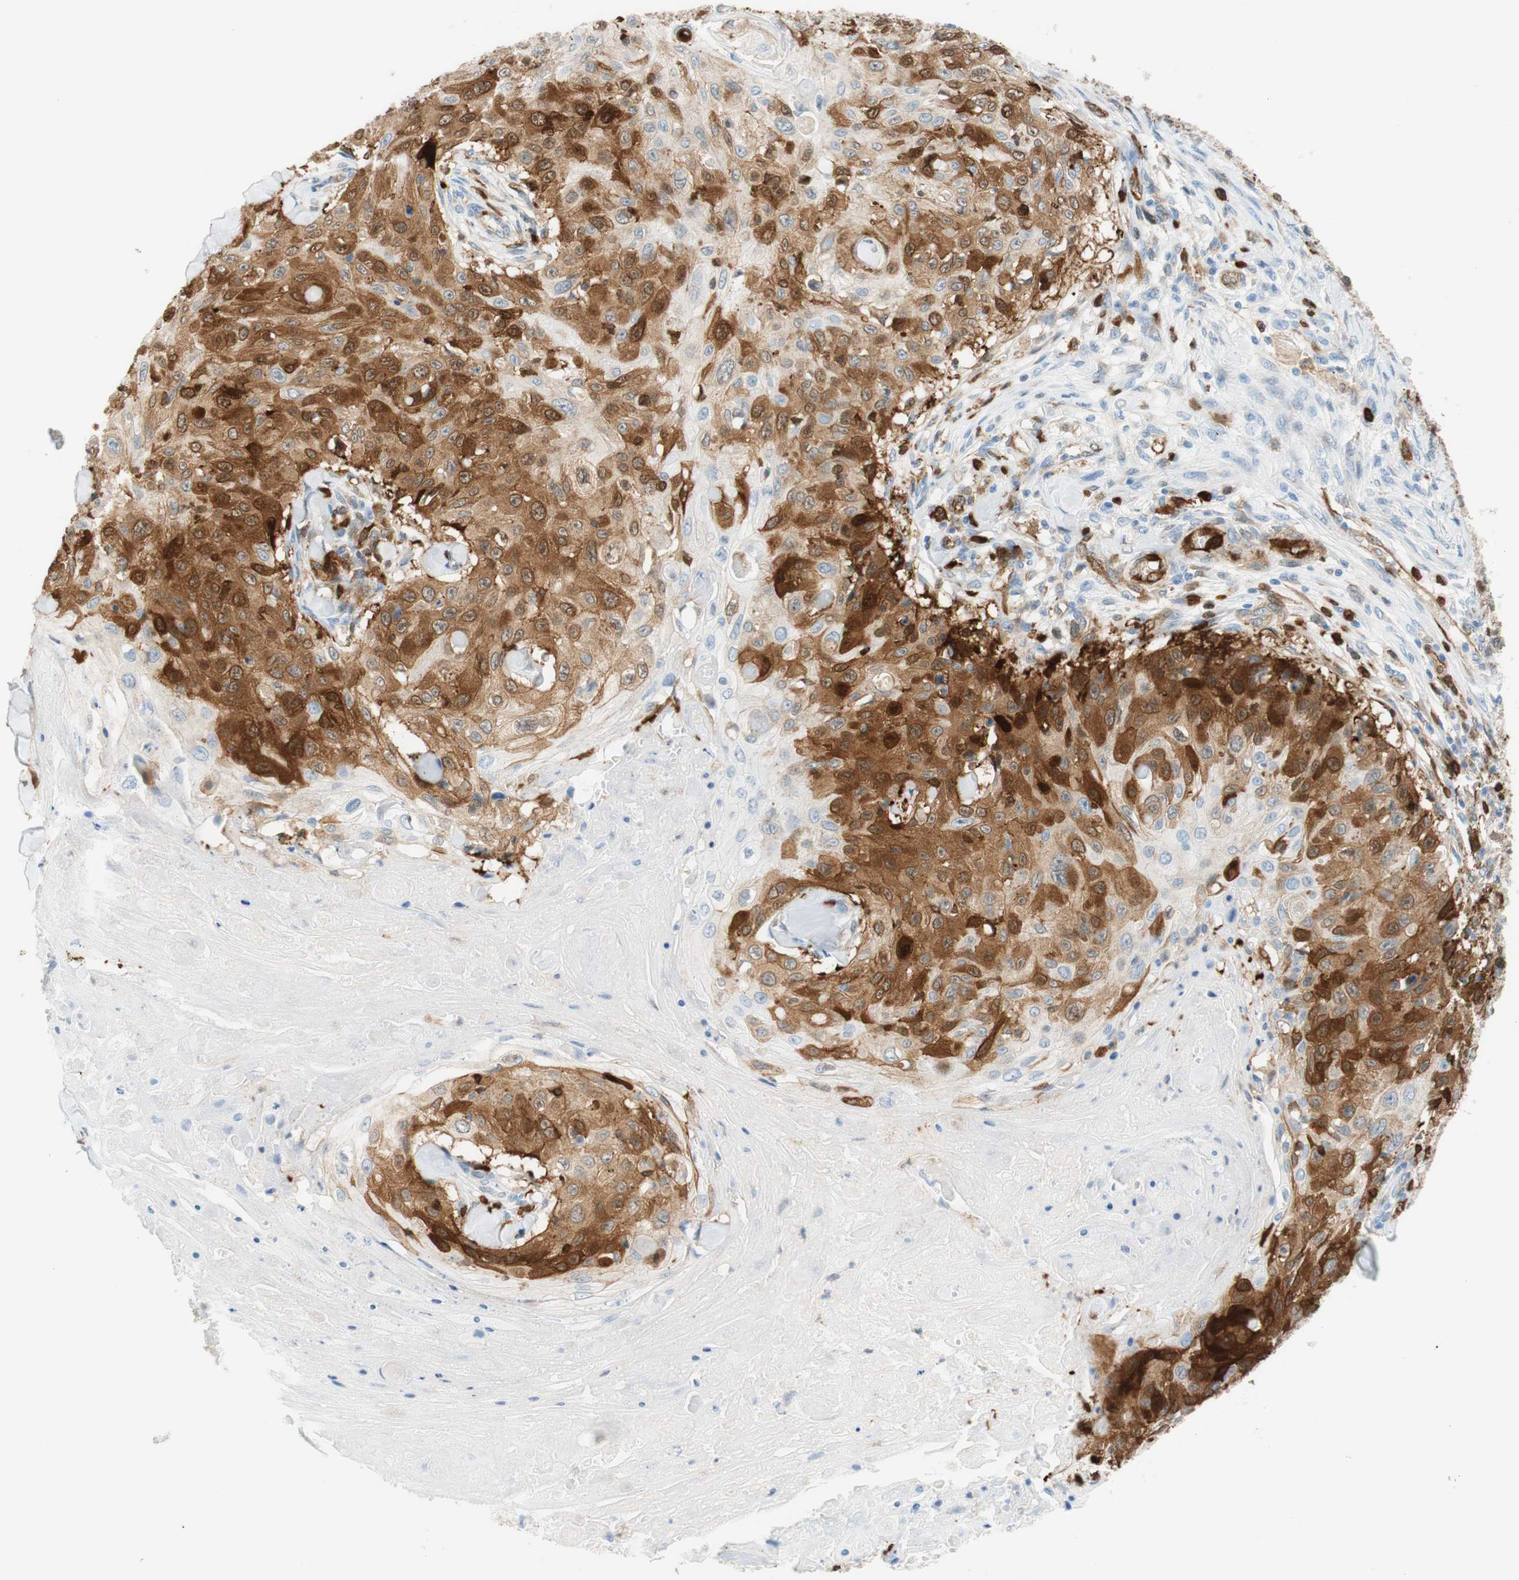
{"staining": {"intensity": "moderate", "quantity": "25%-75%", "location": "none"}, "tissue": "skin cancer", "cell_type": "Tumor cells", "image_type": "cancer", "snomed": [{"axis": "morphology", "description": "Squamous cell carcinoma, NOS"}, {"axis": "topography", "description": "Skin"}], "caption": "The image displays immunohistochemical staining of skin cancer. There is moderate None expression is present in approximately 25%-75% of tumor cells. (IHC, brightfield microscopy, high magnification).", "gene": "STMN1", "patient": {"sex": "male", "age": 86}}